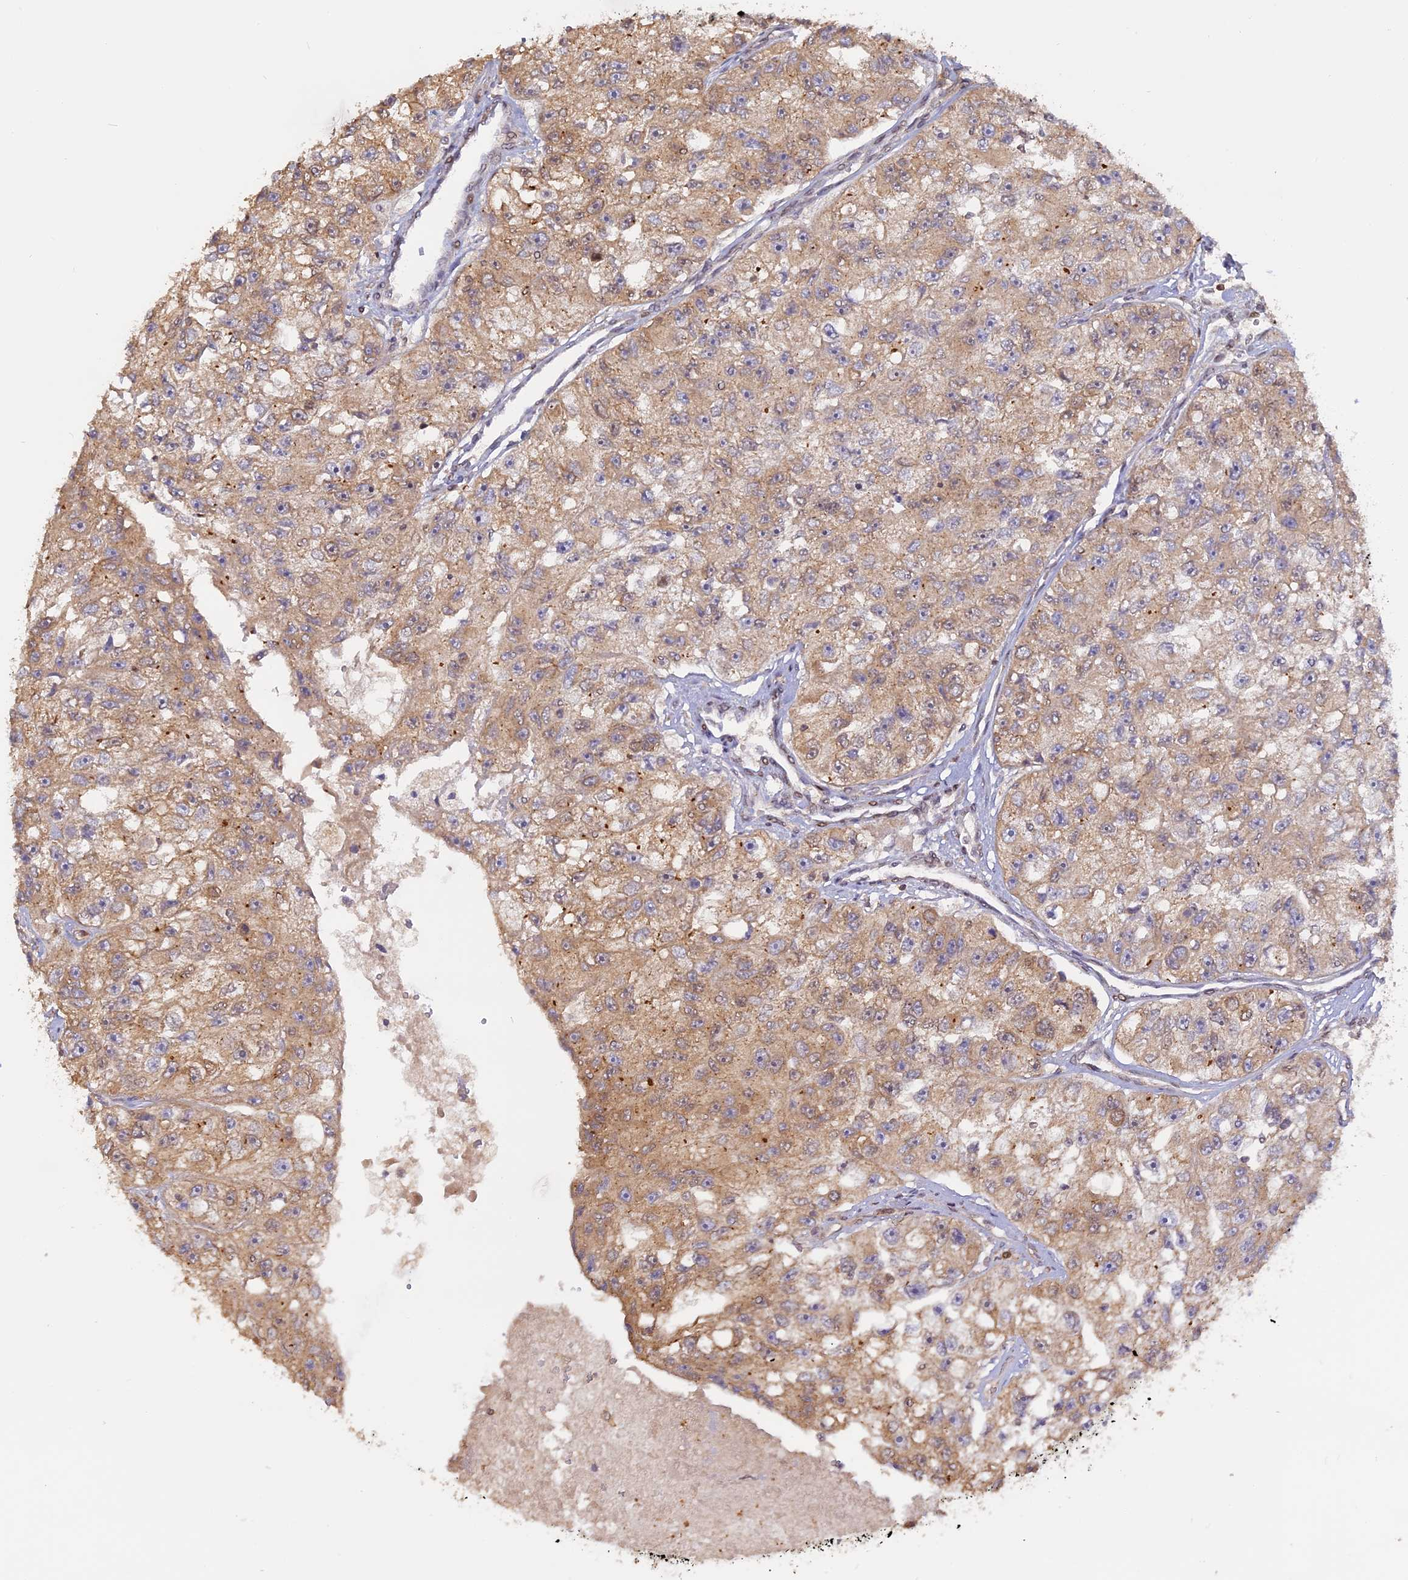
{"staining": {"intensity": "moderate", "quantity": ">75%", "location": "cytoplasmic/membranous"}, "tissue": "renal cancer", "cell_type": "Tumor cells", "image_type": "cancer", "snomed": [{"axis": "morphology", "description": "Adenocarcinoma, NOS"}, {"axis": "topography", "description": "Kidney"}], "caption": "An image of renal cancer (adenocarcinoma) stained for a protein displays moderate cytoplasmic/membranous brown staining in tumor cells.", "gene": "PKIG", "patient": {"sex": "male", "age": 63}}